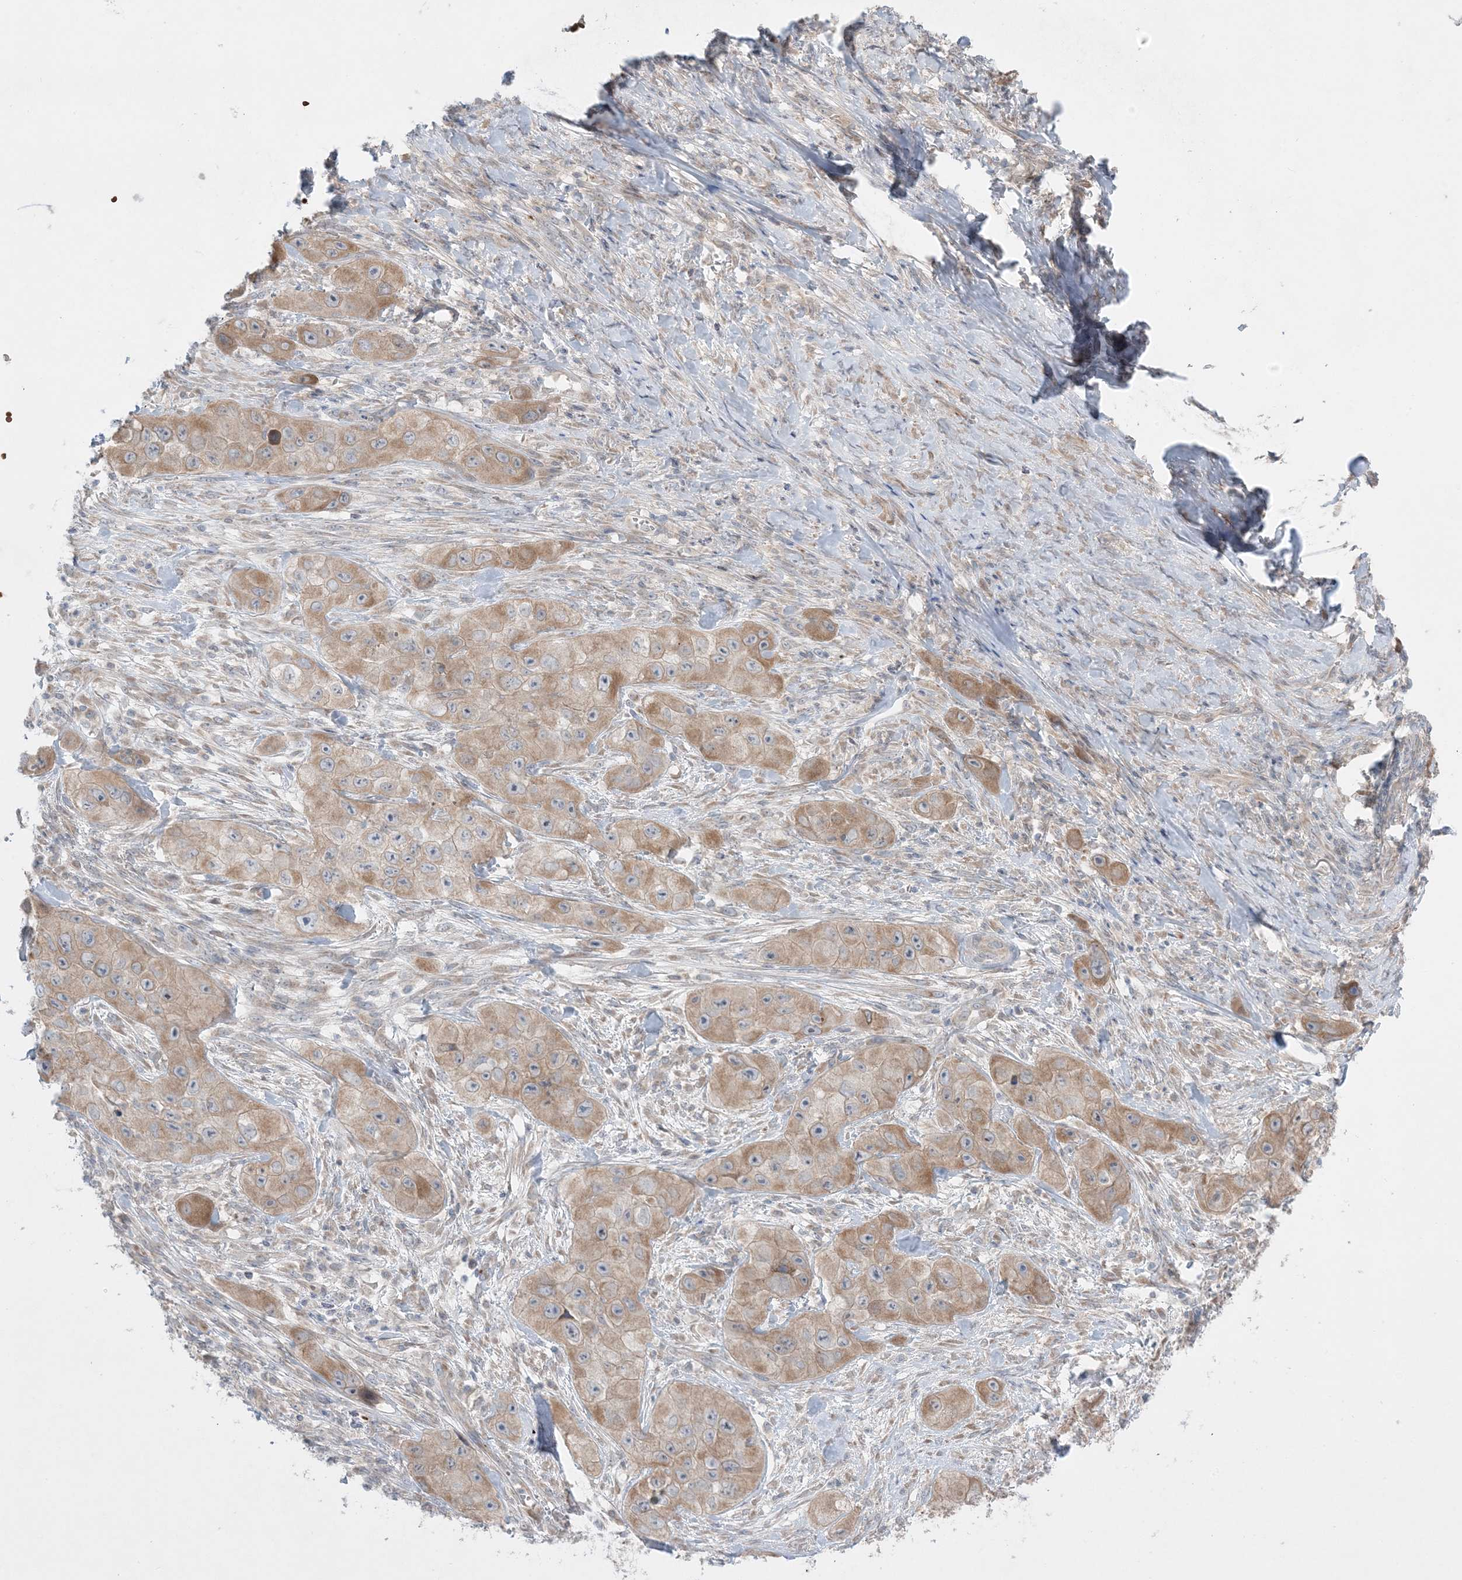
{"staining": {"intensity": "moderate", "quantity": ">75%", "location": "cytoplasmic/membranous"}, "tissue": "skin cancer", "cell_type": "Tumor cells", "image_type": "cancer", "snomed": [{"axis": "morphology", "description": "Squamous cell carcinoma, NOS"}, {"axis": "topography", "description": "Skin"}, {"axis": "topography", "description": "Subcutis"}], "caption": "A medium amount of moderate cytoplasmic/membranous staining is identified in approximately >75% of tumor cells in skin cancer tissue.", "gene": "MMGT1", "patient": {"sex": "male", "age": 73}}